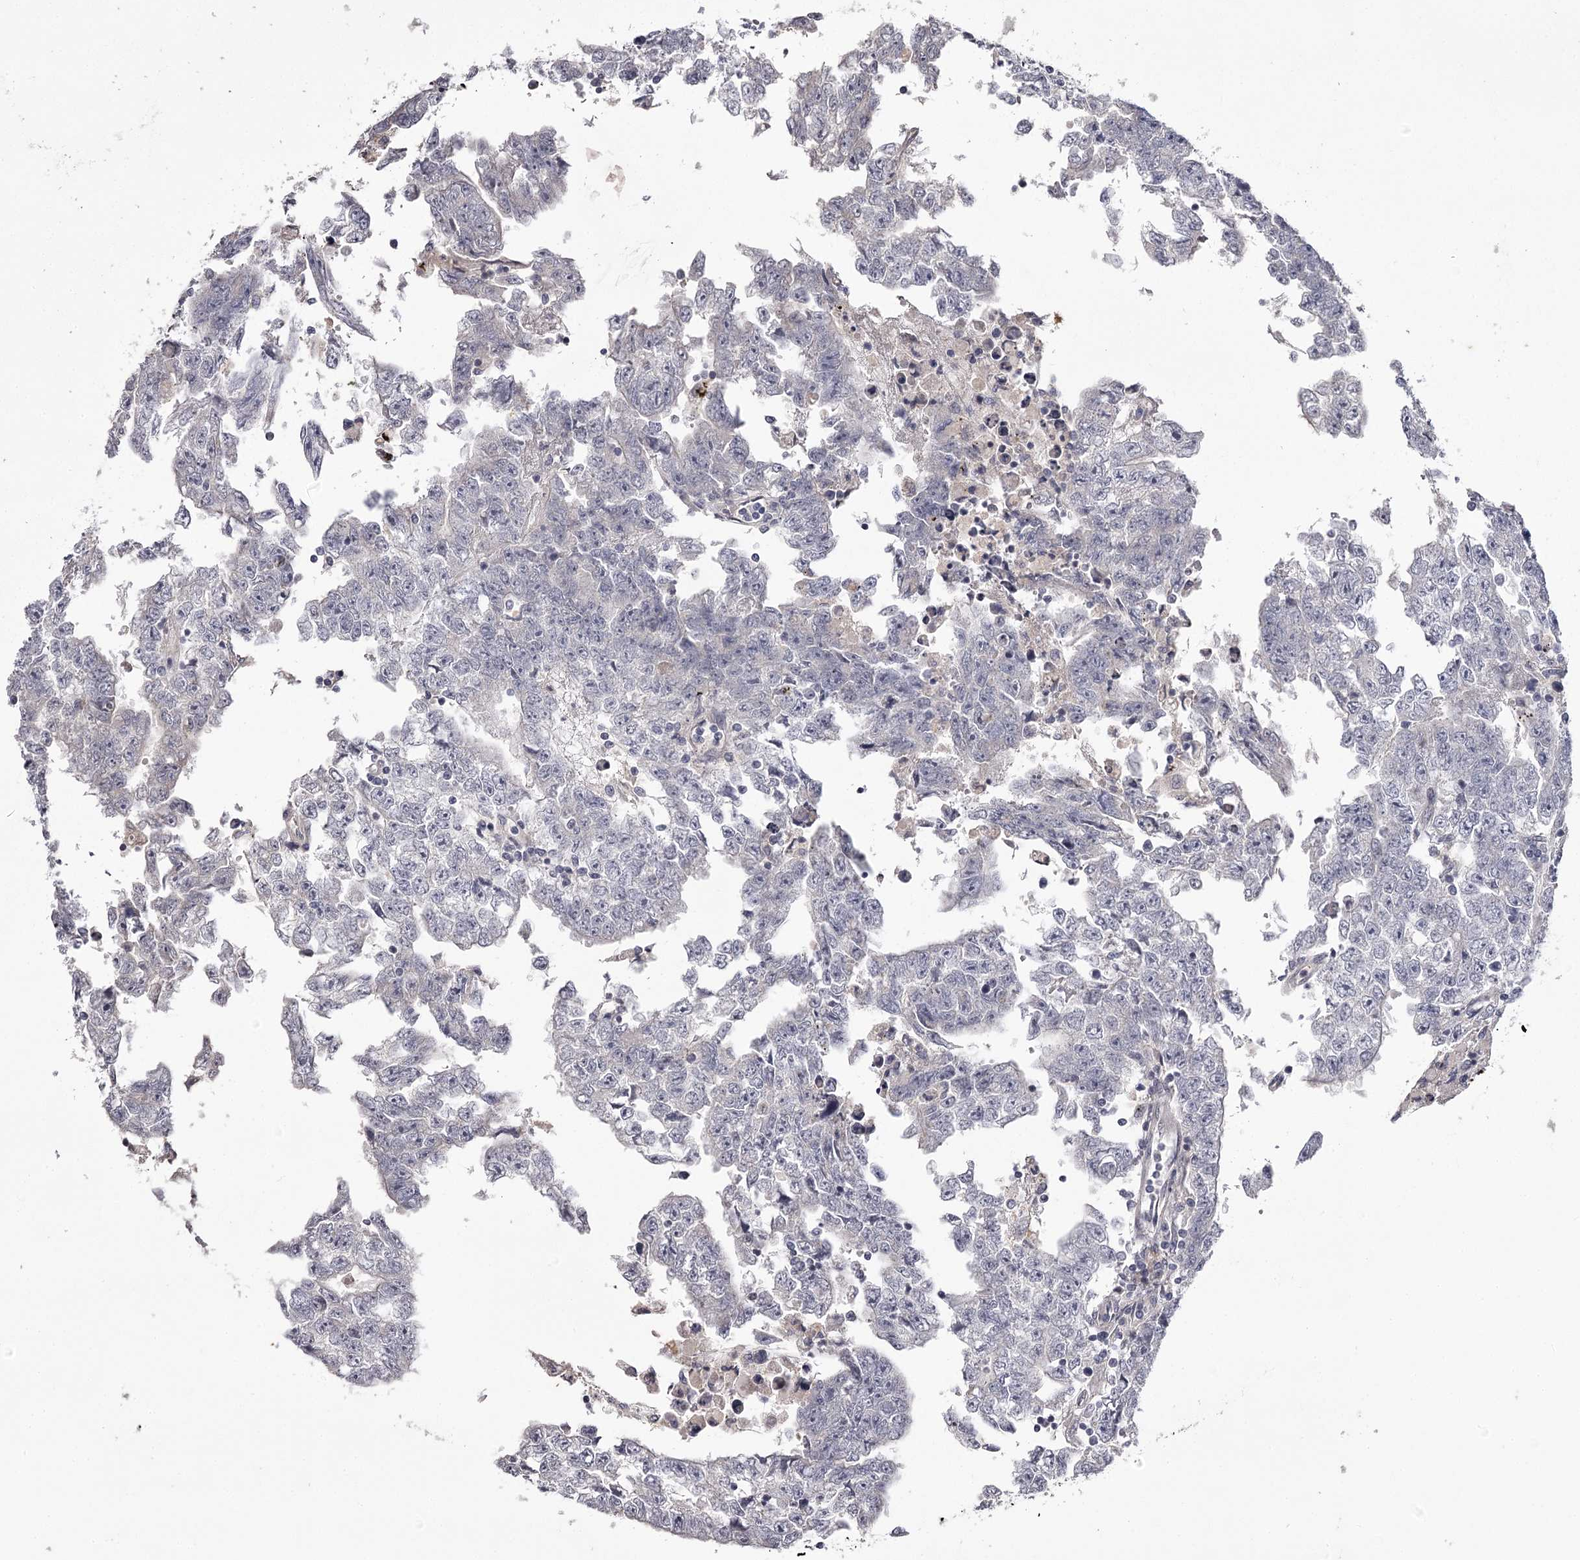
{"staining": {"intensity": "negative", "quantity": "none", "location": "none"}, "tissue": "testis cancer", "cell_type": "Tumor cells", "image_type": "cancer", "snomed": [{"axis": "morphology", "description": "Carcinoma, Embryonal, NOS"}, {"axis": "topography", "description": "Testis"}], "caption": "Embryonal carcinoma (testis) stained for a protein using IHC shows no positivity tumor cells.", "gene": "PRM2", "patient": {"sex": "male", "age": 25}}